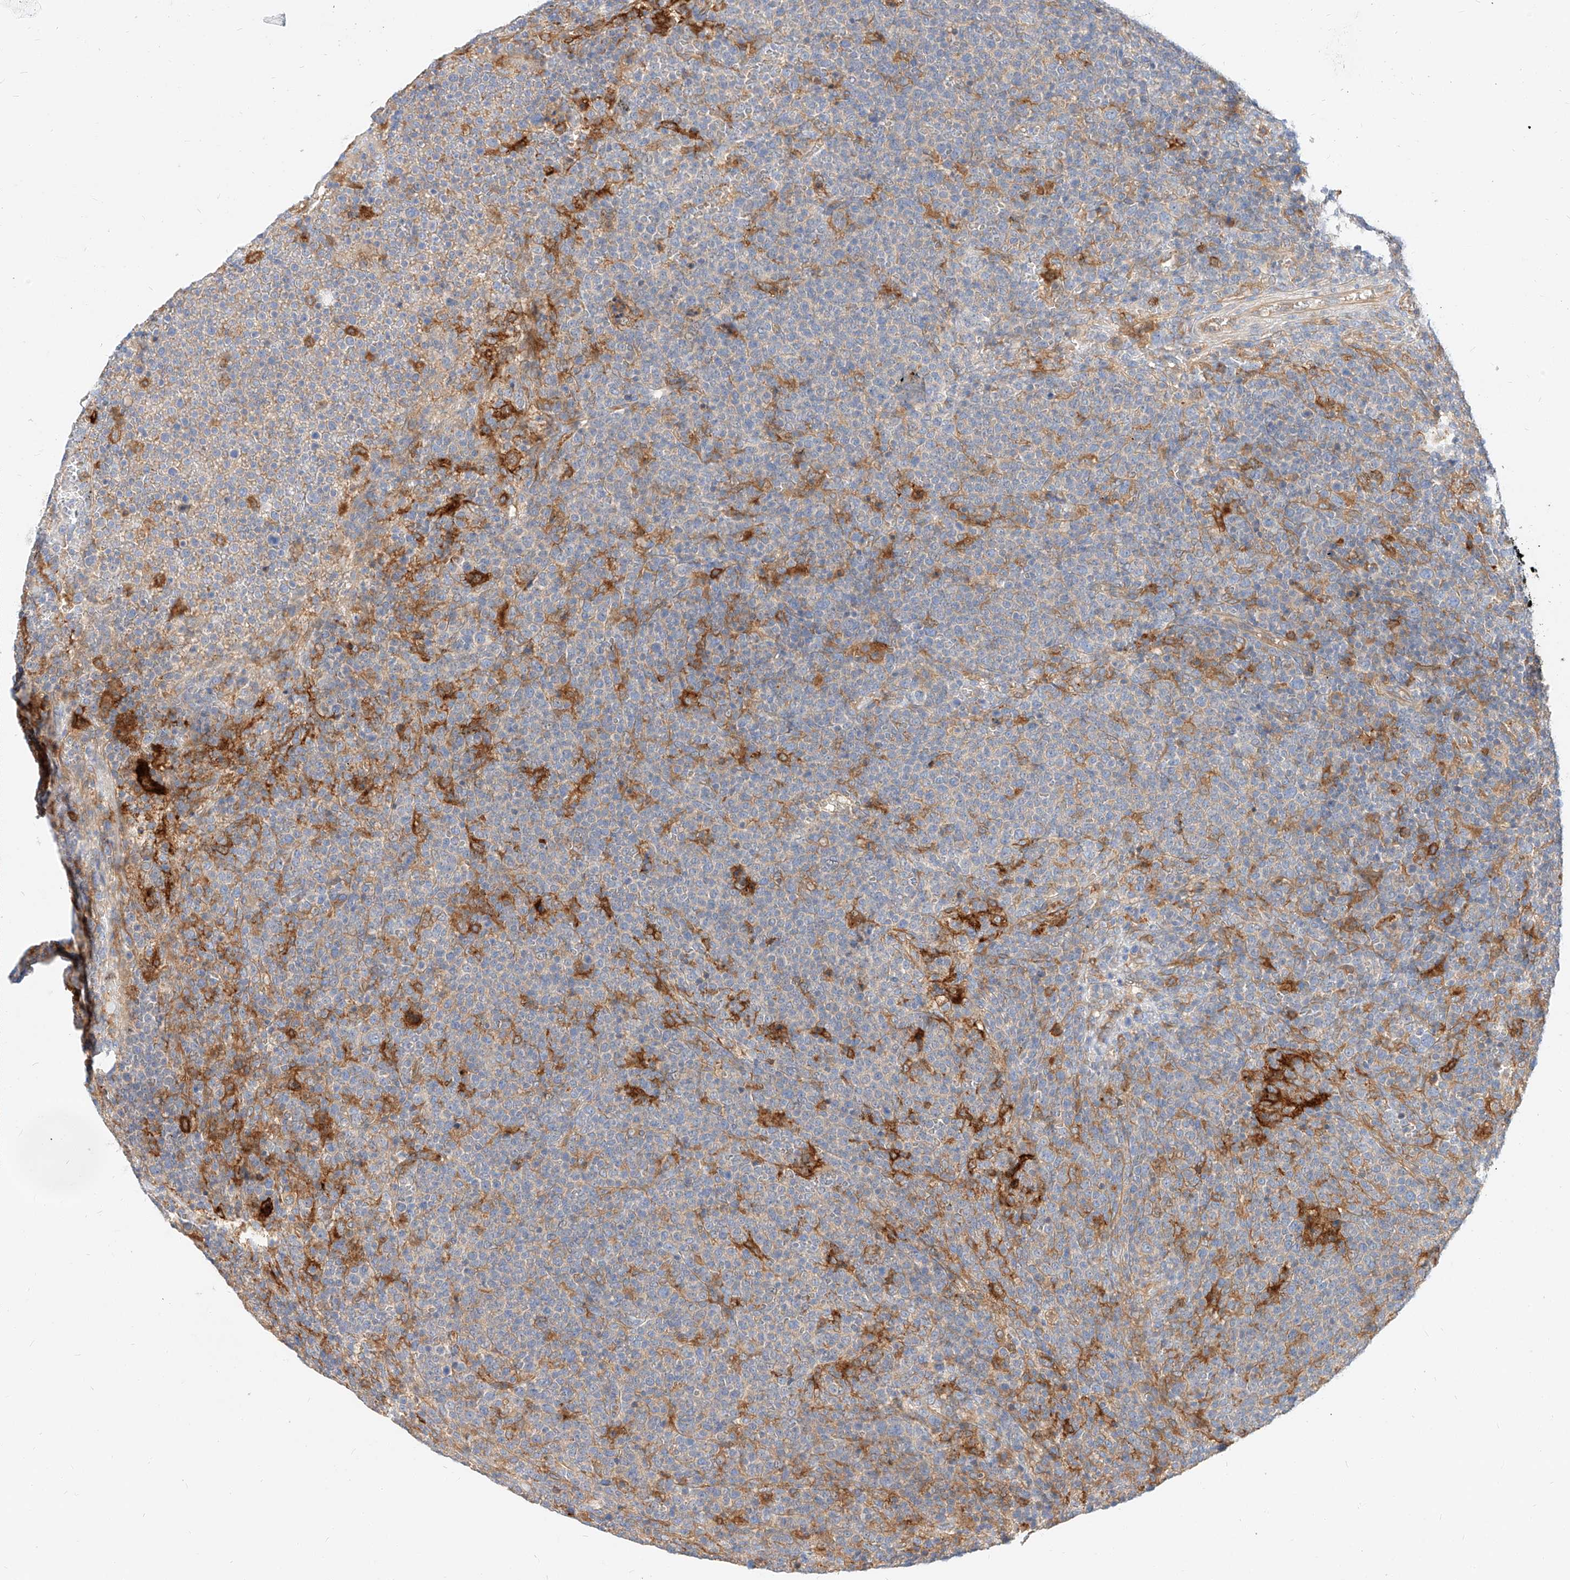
{"staining": {"intensity": "negative", "quantity": "none", "location": "none"}, "tissue": "lymphoma", "cell_type": "Tumor cells", "image_type": "cancer", "snomed": [{"axis": "morphology", "description": "Malignant lymphoma, non-Hodgkin's type, High grade"}, {"axis": "topography", "description": "Lymph node"}], "caption": "Lymphoma stained for a protein using immunohistochemistry reveals no expression tumor cells.", "gene": "NFAM1", "patient": {"sex": "male", "age": 61}}